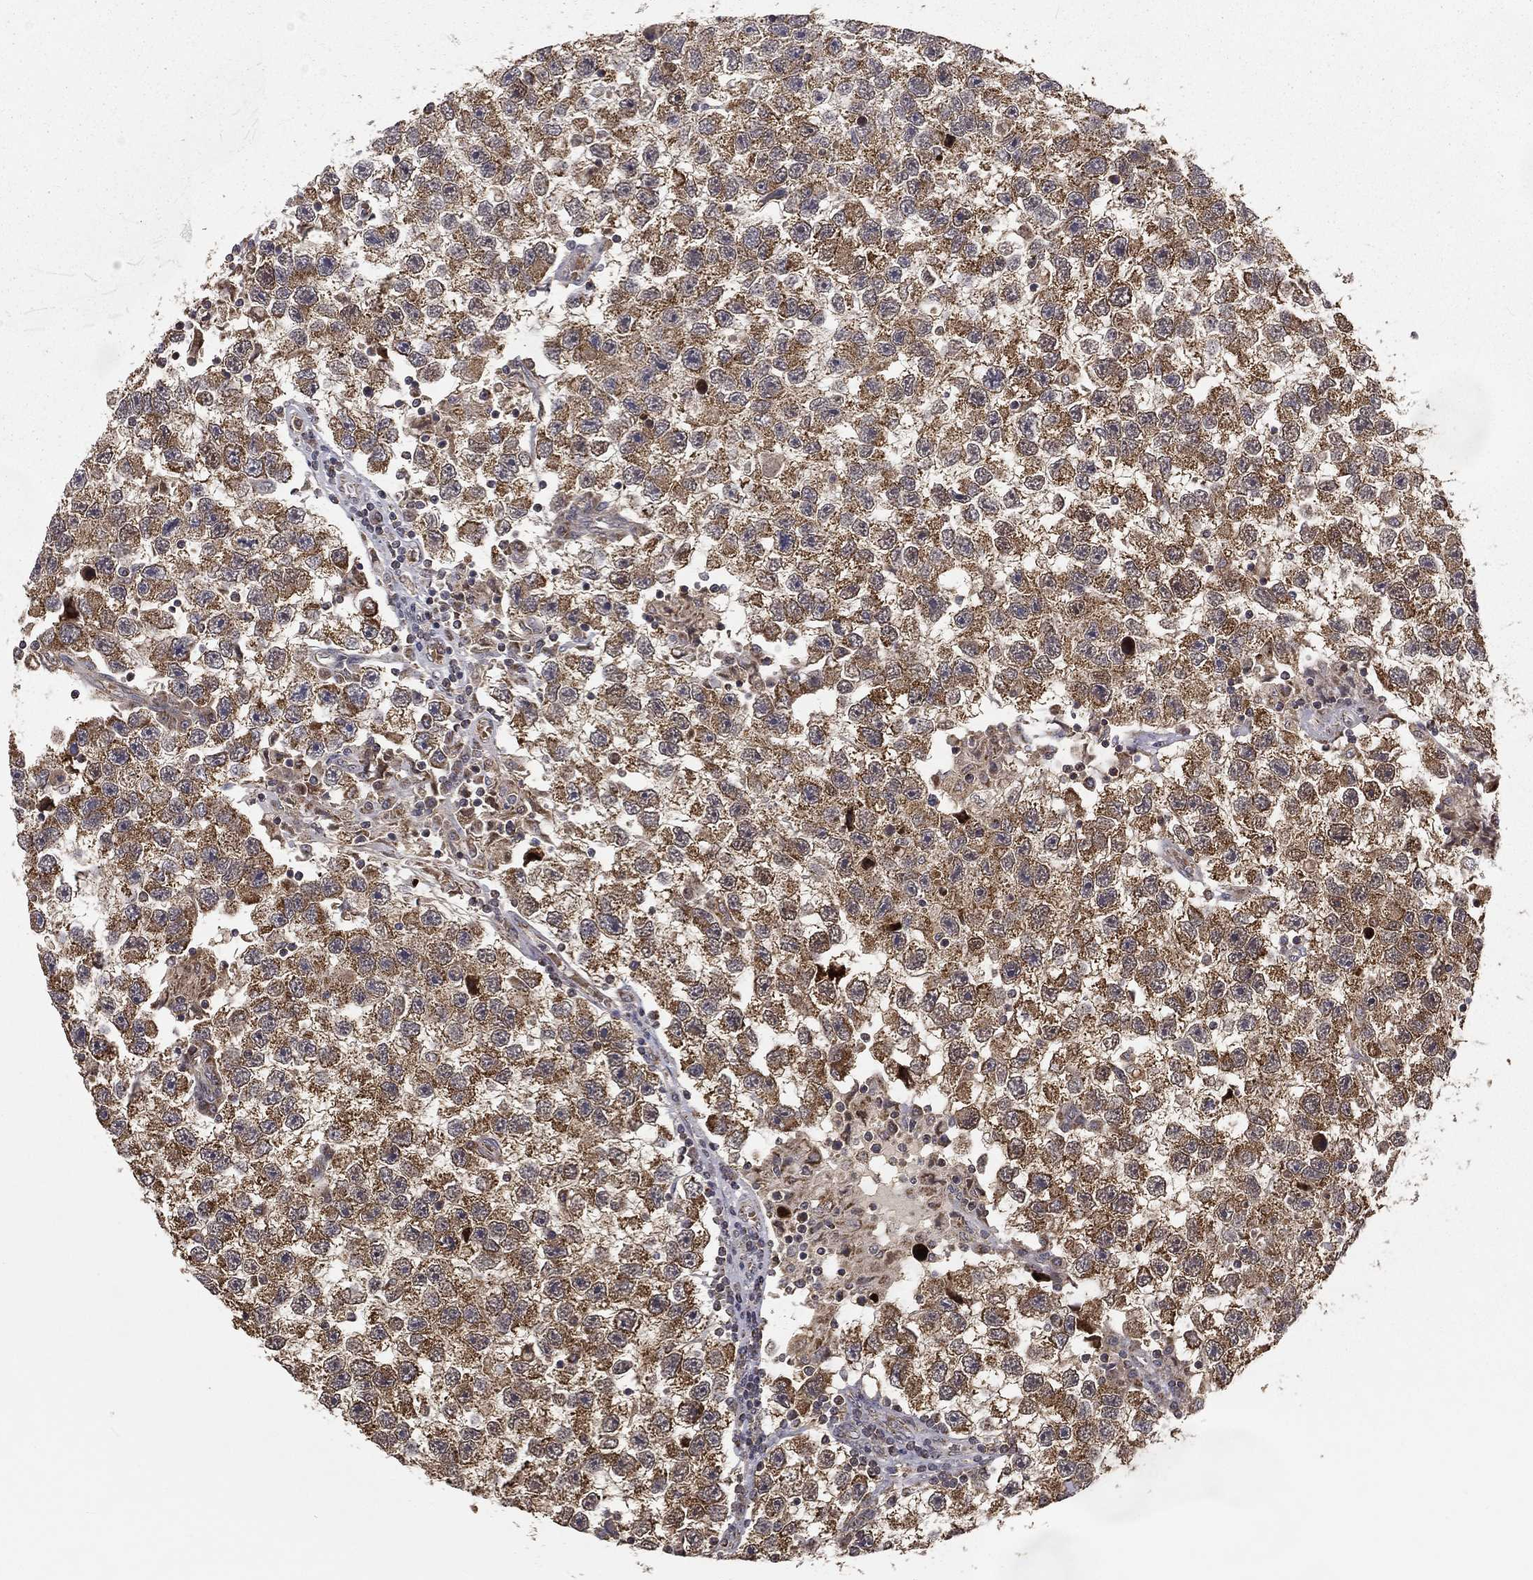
{"staining": {"intensity": "moderate", "quantity": ">75%", "location": "cytoplasmic/membranous"}, "tissue": "testis cancer", "cell_type": "Tumor cells", "image_type": "cancer", "snomed": [{"axis": "morphology", "description": "Seminoma, NOS"}, {"axis": "topography", "description": "Testis"}], "caption": "Brown immunohistochemical staining in human seminoma (testis) reveals moderate cytoplasmic/membranous expression in approximately >75% of tumor cells.", "gene": "MRPL46", "patient": {"sex": "male", "age": 26}}